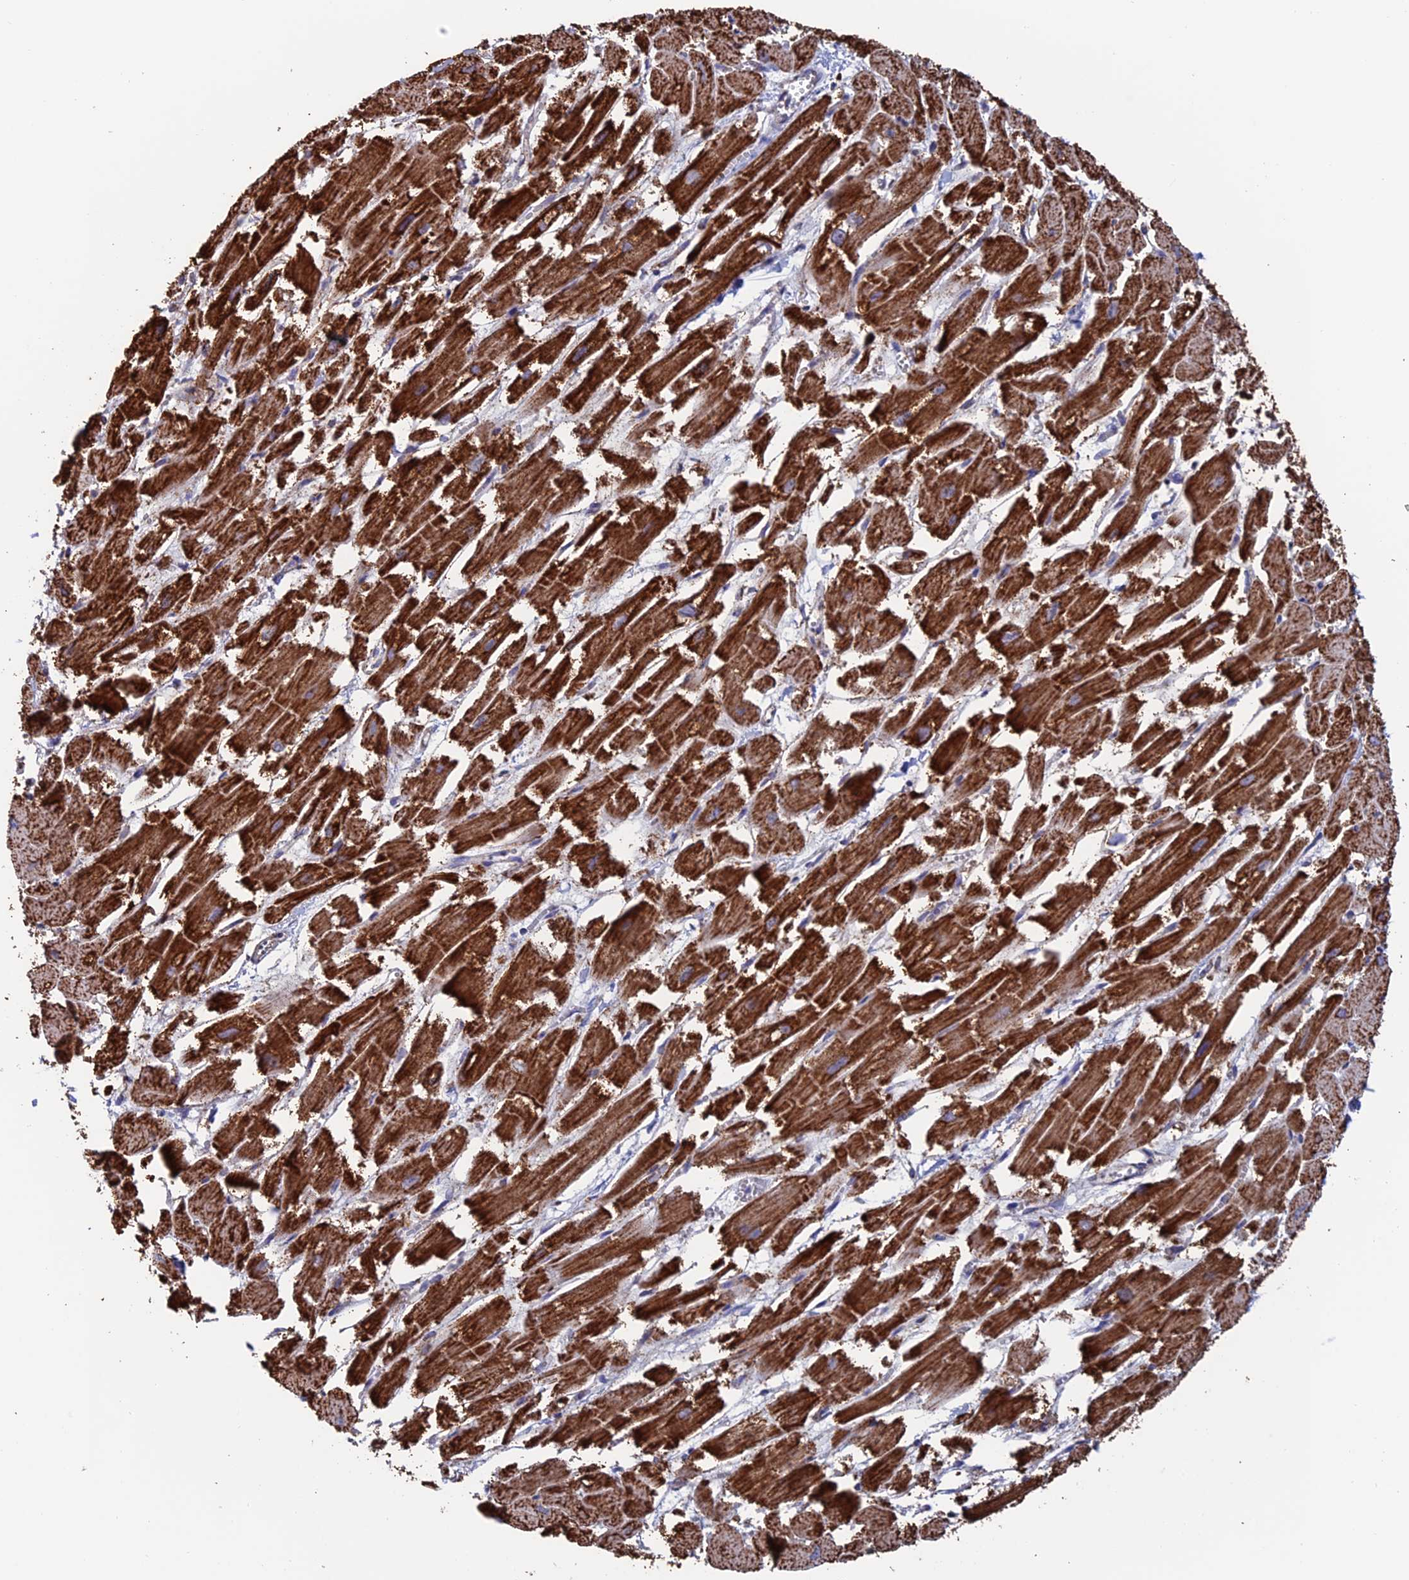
{"staining": {"intensity": "strong", "quantity": ">75%", "location": "cytoplasmic/membranous"}, "tissue": "heart muscle", "cell_type": "Cardiomyocytes", "image_type": "normal", "snomed": [{"axis": "morphology", "description": "Normal tissue, NOS"}, {"axis": "topography", "description": "Heart"}], "caption": "A histopathology image of human heart muscle stained for a protein exhibits strong cytoplasmic/membranous brown staining in cardiomyocytes. The protein is stained brown, and the nuclei are stained in blue (DAB IHC with brightfield microscopy, high magnification).", "gene": "DTYMK", "patient": {"sex": "male", "age": 54}}